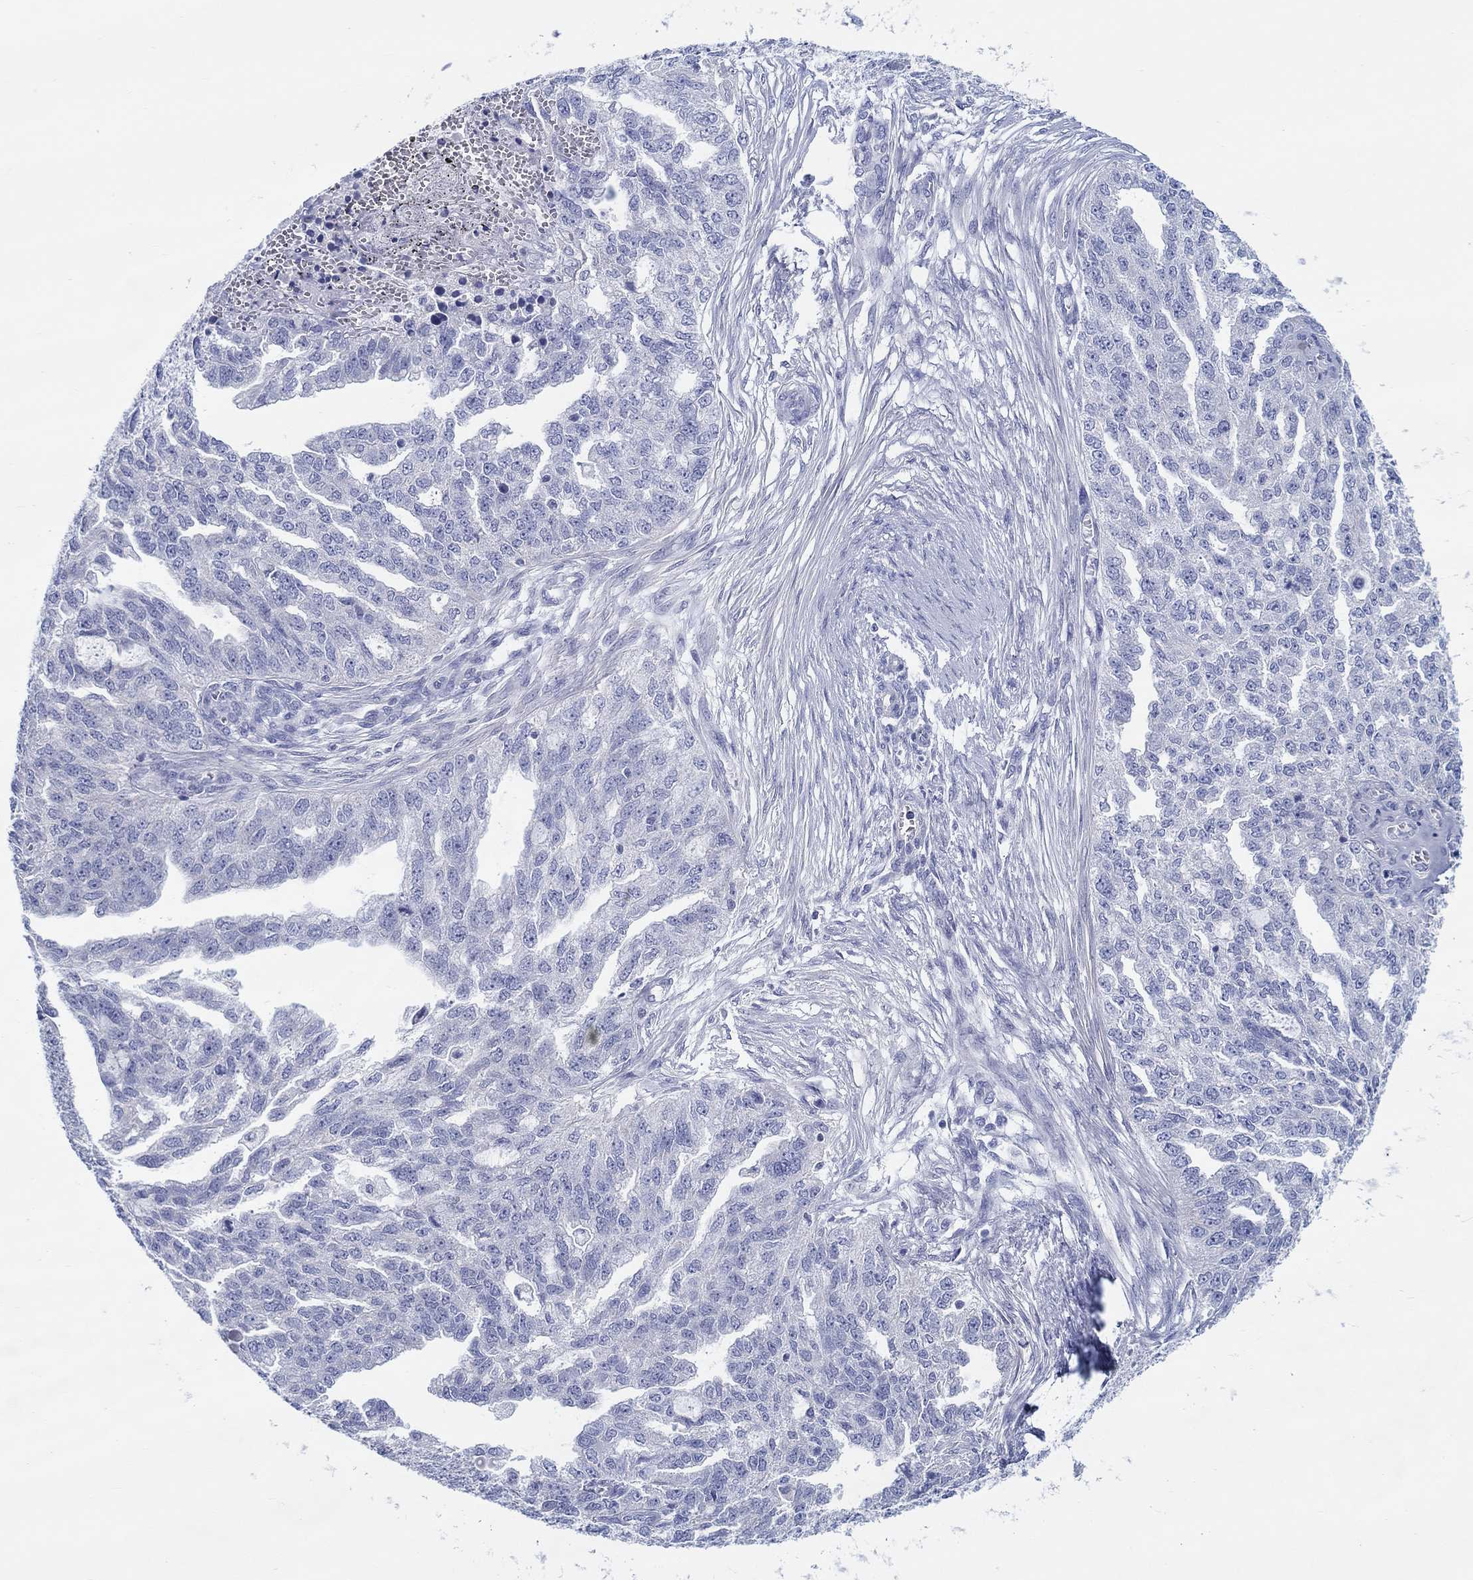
{"staining": {"intensity": "negative", "quantity": "none", "location": "none"}, "tissue": "ovarian cancer", "cell_type": "Tumor cells", "image_type": "cancer", "snomed": [{"axis": "morphology", "description": "Cystadenocarcinoma, serous, NOS"}, {"axis": "topography", "description": "Ovary"}], "caption": "A high-resolution photomicrograph shows immunohistochemistry (IHC) staining of ovarian cancer (serous cystadenocarcinoma), which displays no significant staining in tumor cells. (Immunohistochemistry (ihc), brightfield microscopy, high magnification).", "gene": "HAPLN4", "patient": {"sex": "female", "age": 51}}